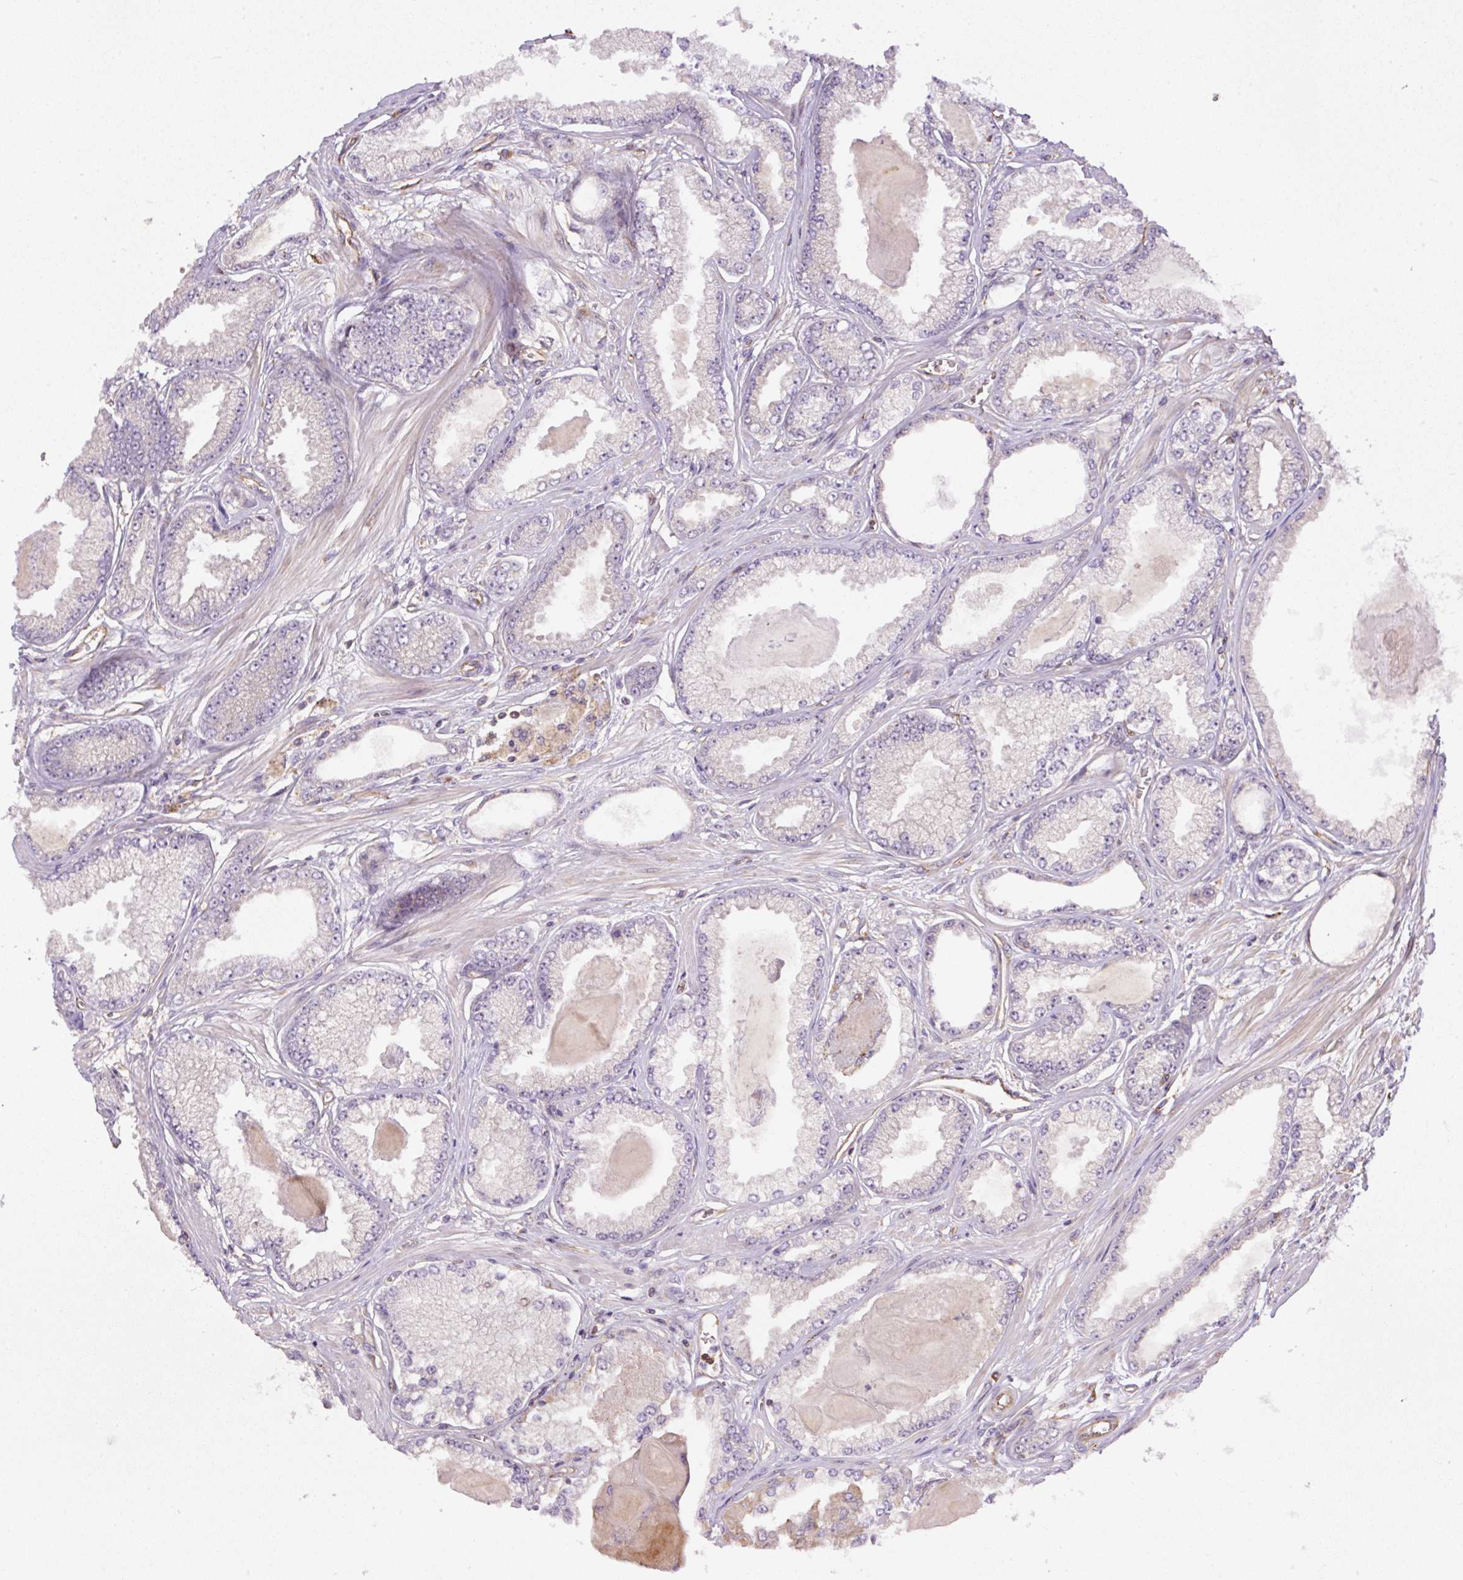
{"staining": {"intensity": "negative", "quantity": "none", "location": "none"}, "tissue": "prostate cancer", "cell_type": "Tumor cells", "image_type": "cancer", "snomed": [{"axis": "morphology", "description": "Adenocarcinoma, Low grade"}, {"axis": "topography", "description": "Prostate"}], "caption": "An image of prostate cancer stained for a protein reveals no brown staining in tumor cells.", "gene": "PPME1", "patient": {"sex": "male", "age": 64}}